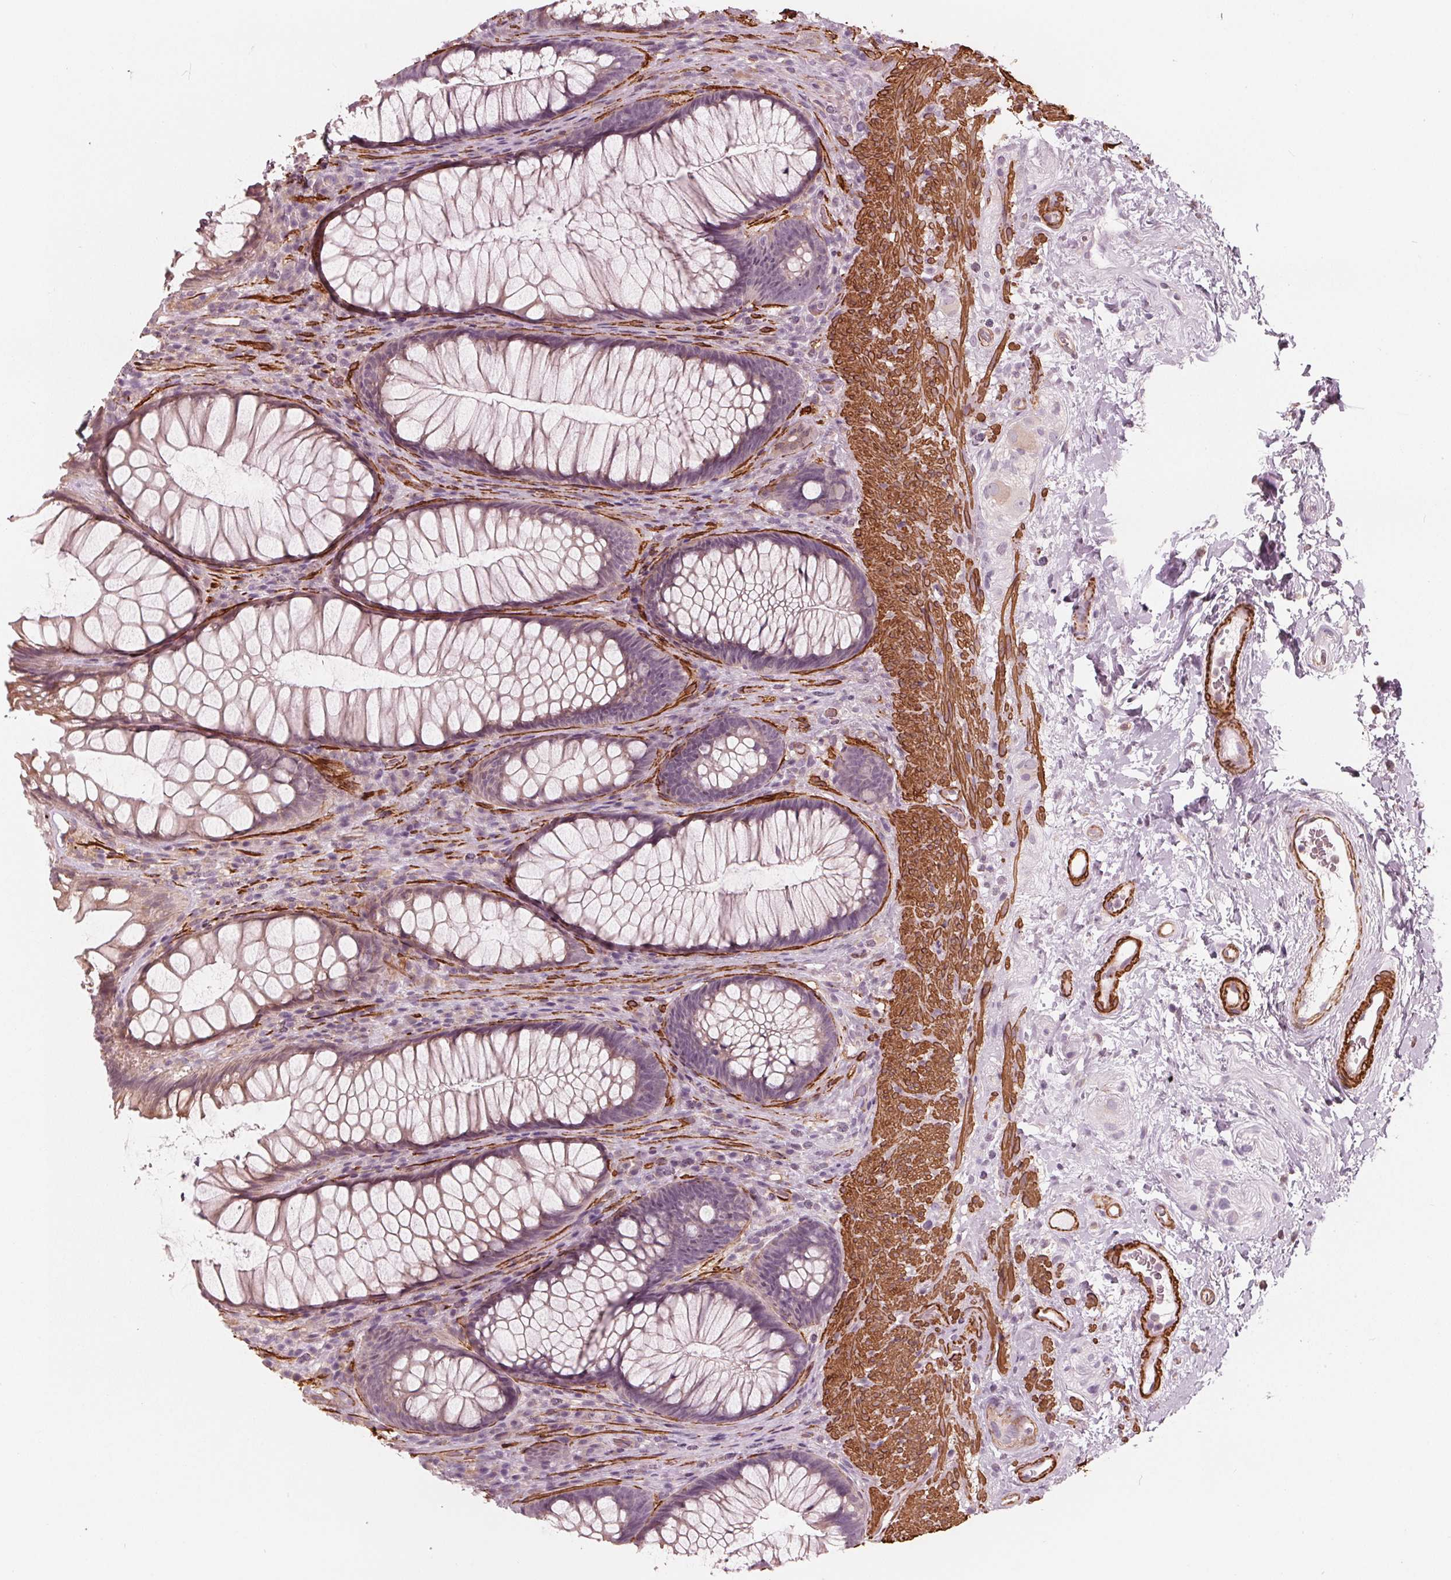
{"staining": {"intensity": "negative", "quantity": "none", "location": "none"}, "tissue": "rectum", "cell_type": "Glandular cells", "image_type": "normal", "snomed": [{"axis": "morphology", "description": "Normal tissue, NOS"}, {"axis": "topography", "description": "Smooth muscle"}, {"axis": "topography", "description": "Rectum"}], "caption": "A high-resolution photomicrograph shows IHC staining of benign rectum, which shows no significant expression in glandular cells.", "gene": "MIER3", "patient": {"sex": "male", "age": 53}}